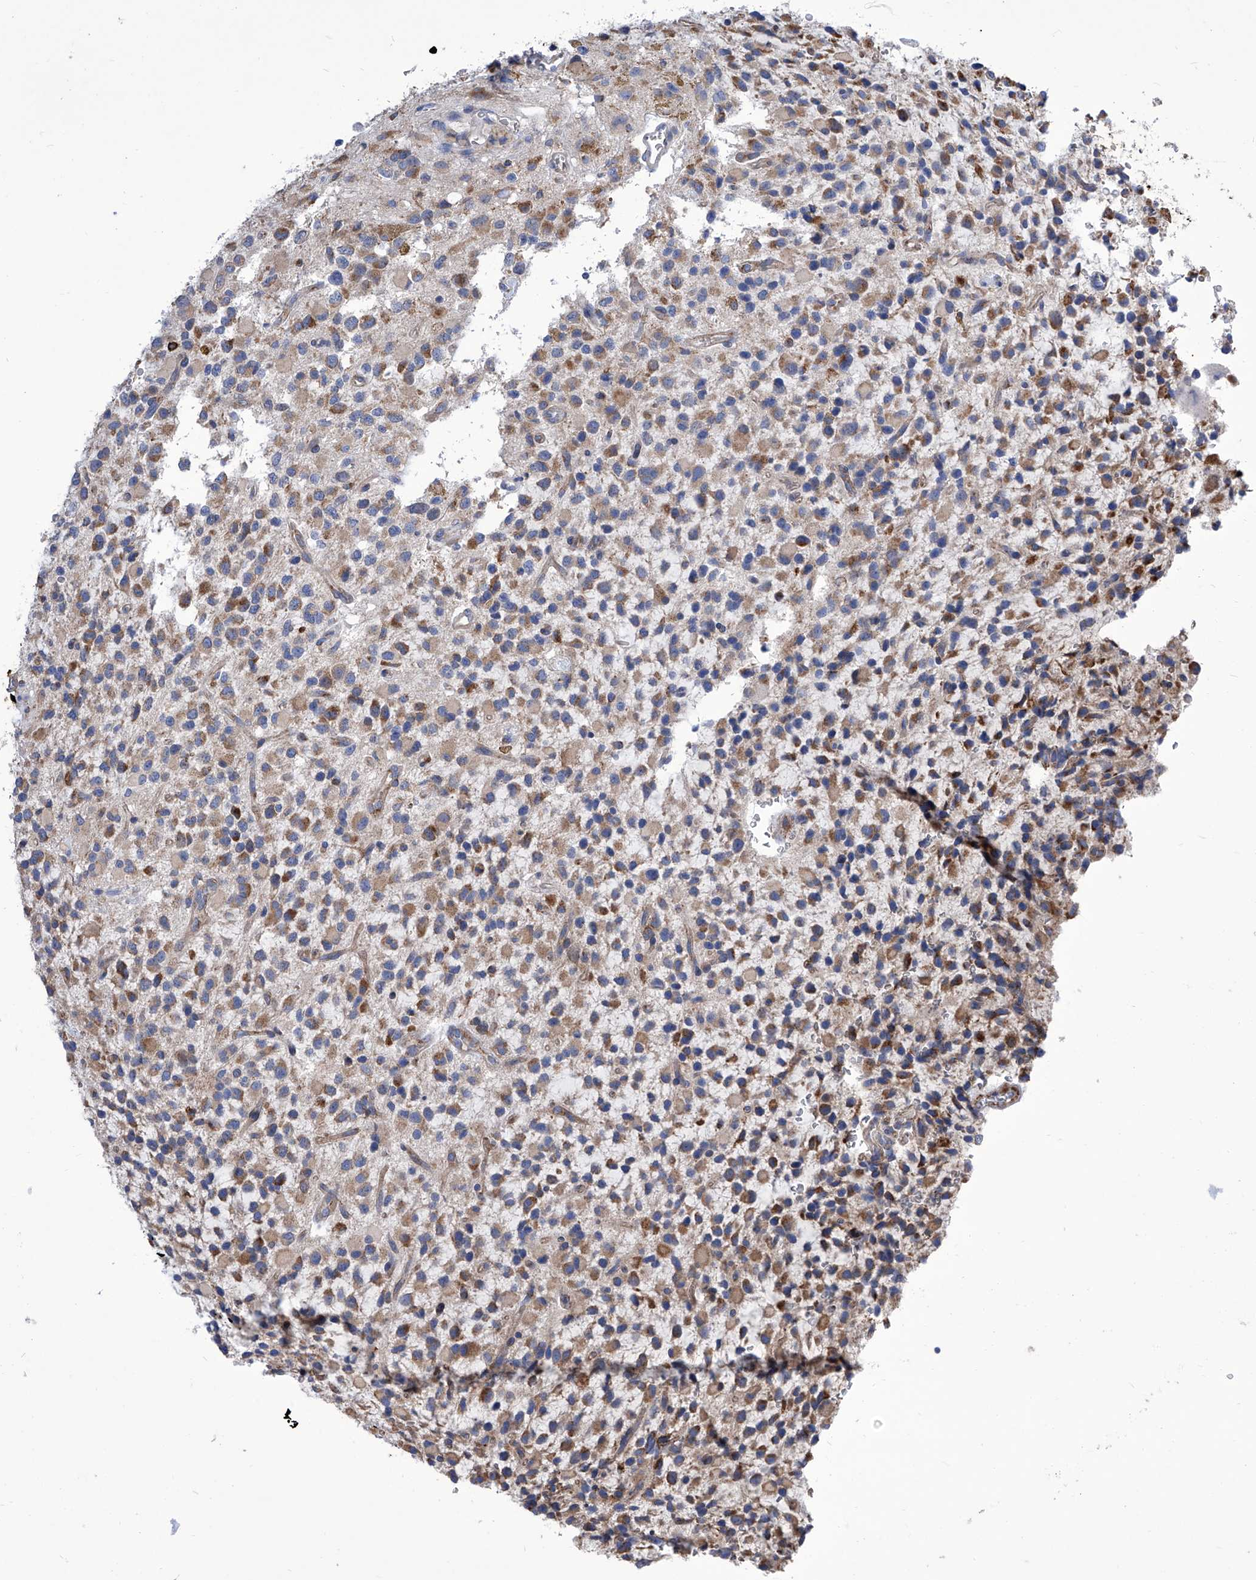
{"staining": {"intensity": "moderate", "quantity": "<25%", "location": "cytoplasmic/membranous"}, "tissue": "glioma", "cell_type": "Tumor cells", "image_type": "cancer", "snomed": [{"axis": "morphology", "description": "Glioma, malignant, High grade"}, {"axis": "topography", "description": "Brain"}], "caption": "Immunohistochemical staining of human malignant high-grade glioma shows low levels of moderate cytoplasmic/membranous protein staining in approximately <25% of tumor cells.", "gene": "TJAP1", "patient": {"sex": "male", "age": 34}}